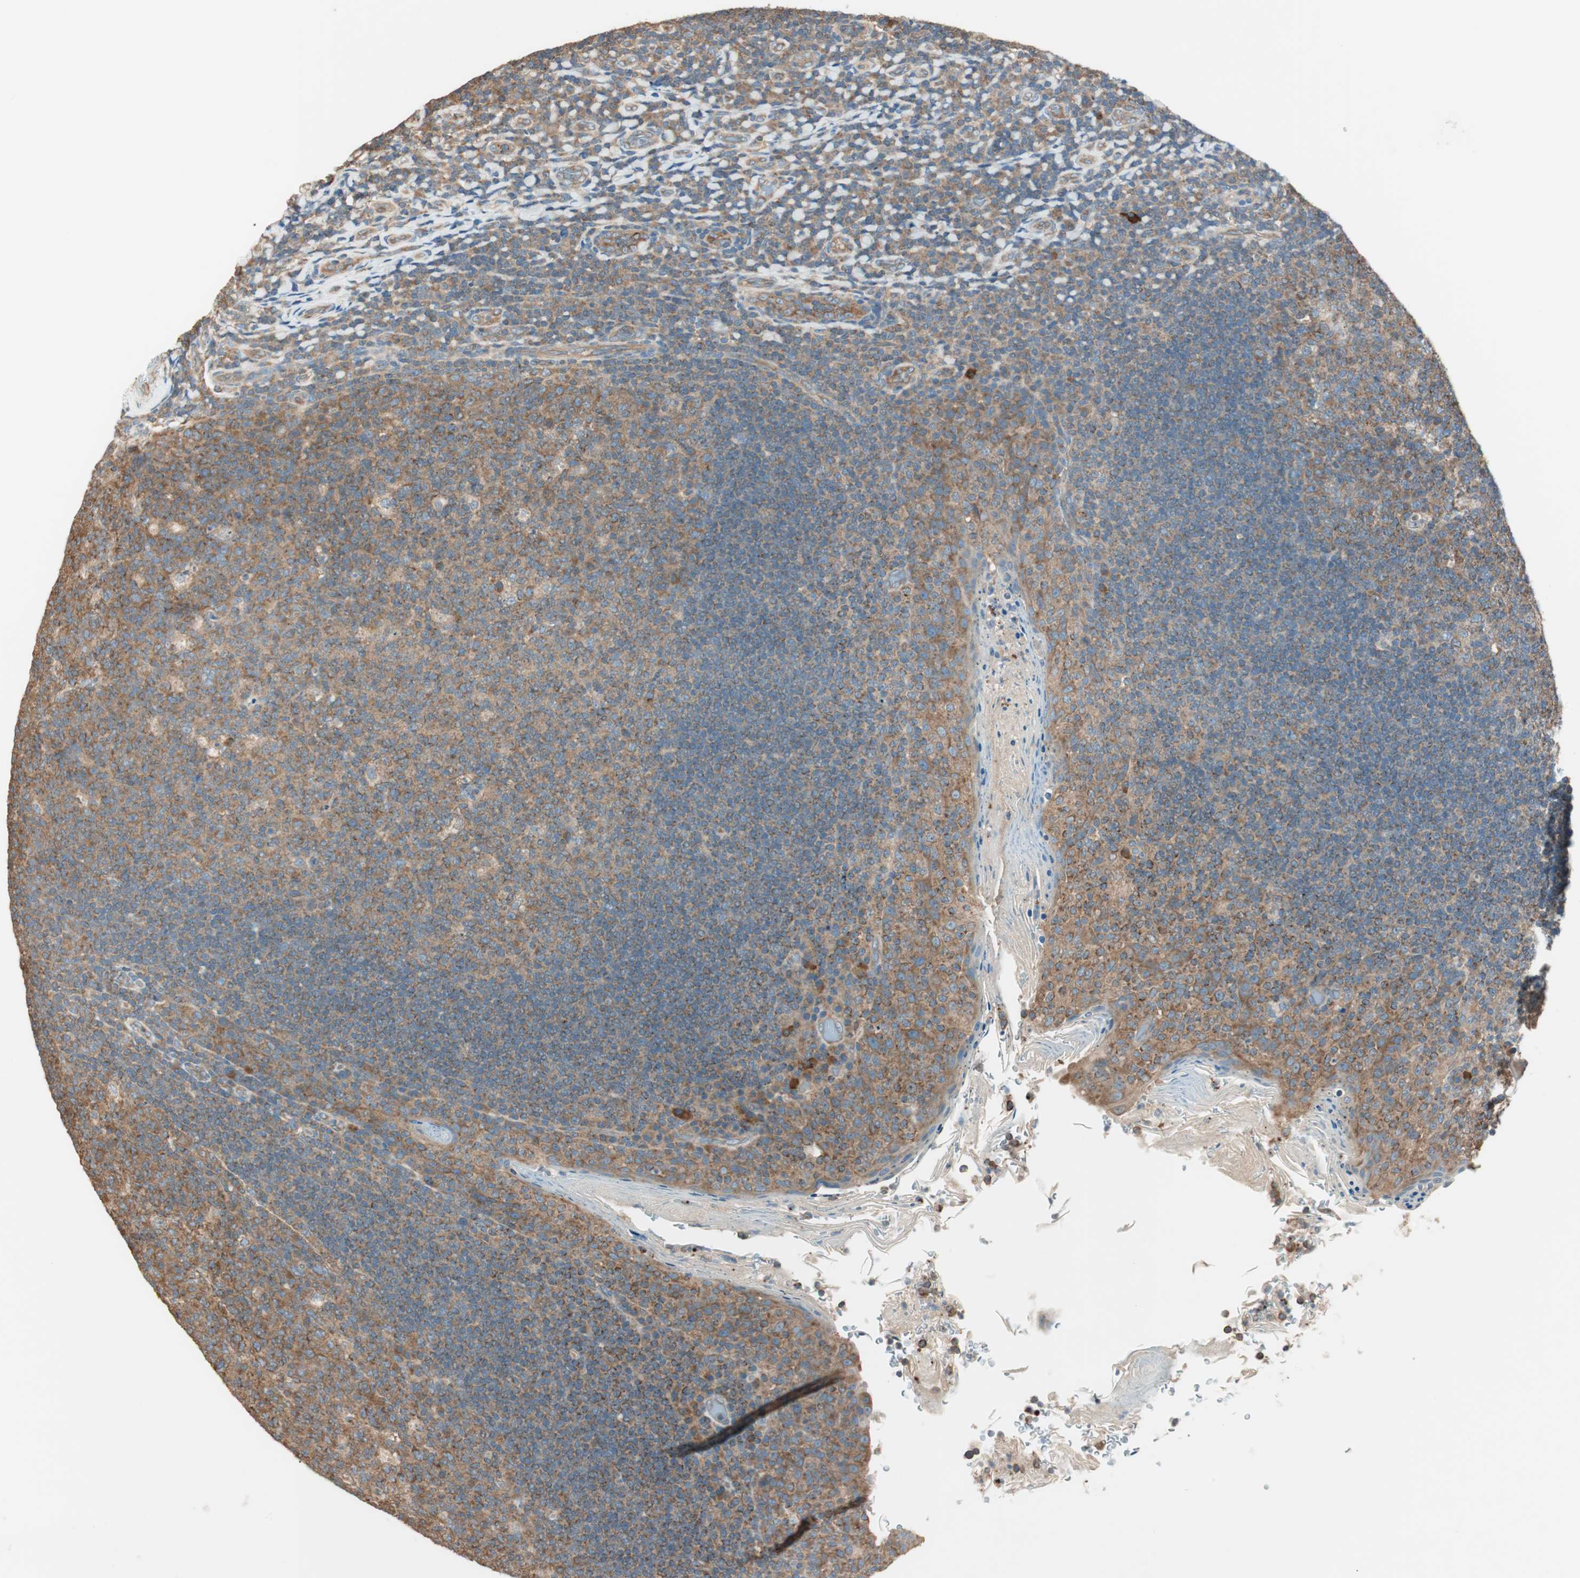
{"staining": {"intensity": "moderate", "quantity": ">75%", "location": "cytoplasmic/membranous"}, "tissue": "tonsil", "cell_type": "Germinal center cells", "image_type": "normal", "snomed": [{"axis": "morphology", "description": "Normal tissue, NOS"}, {"axis": "topography", "description": "Tonsil"}], "caption": "Tonsil stained for a protein exhibits moderate cytoplasmic/membranous positivity in germinal center cells. (DAB IHC, brown staining for protein, blue staining for nuclei).", "gene": "CC2D1A", "patient": {"sex": "male", "age": 17}}